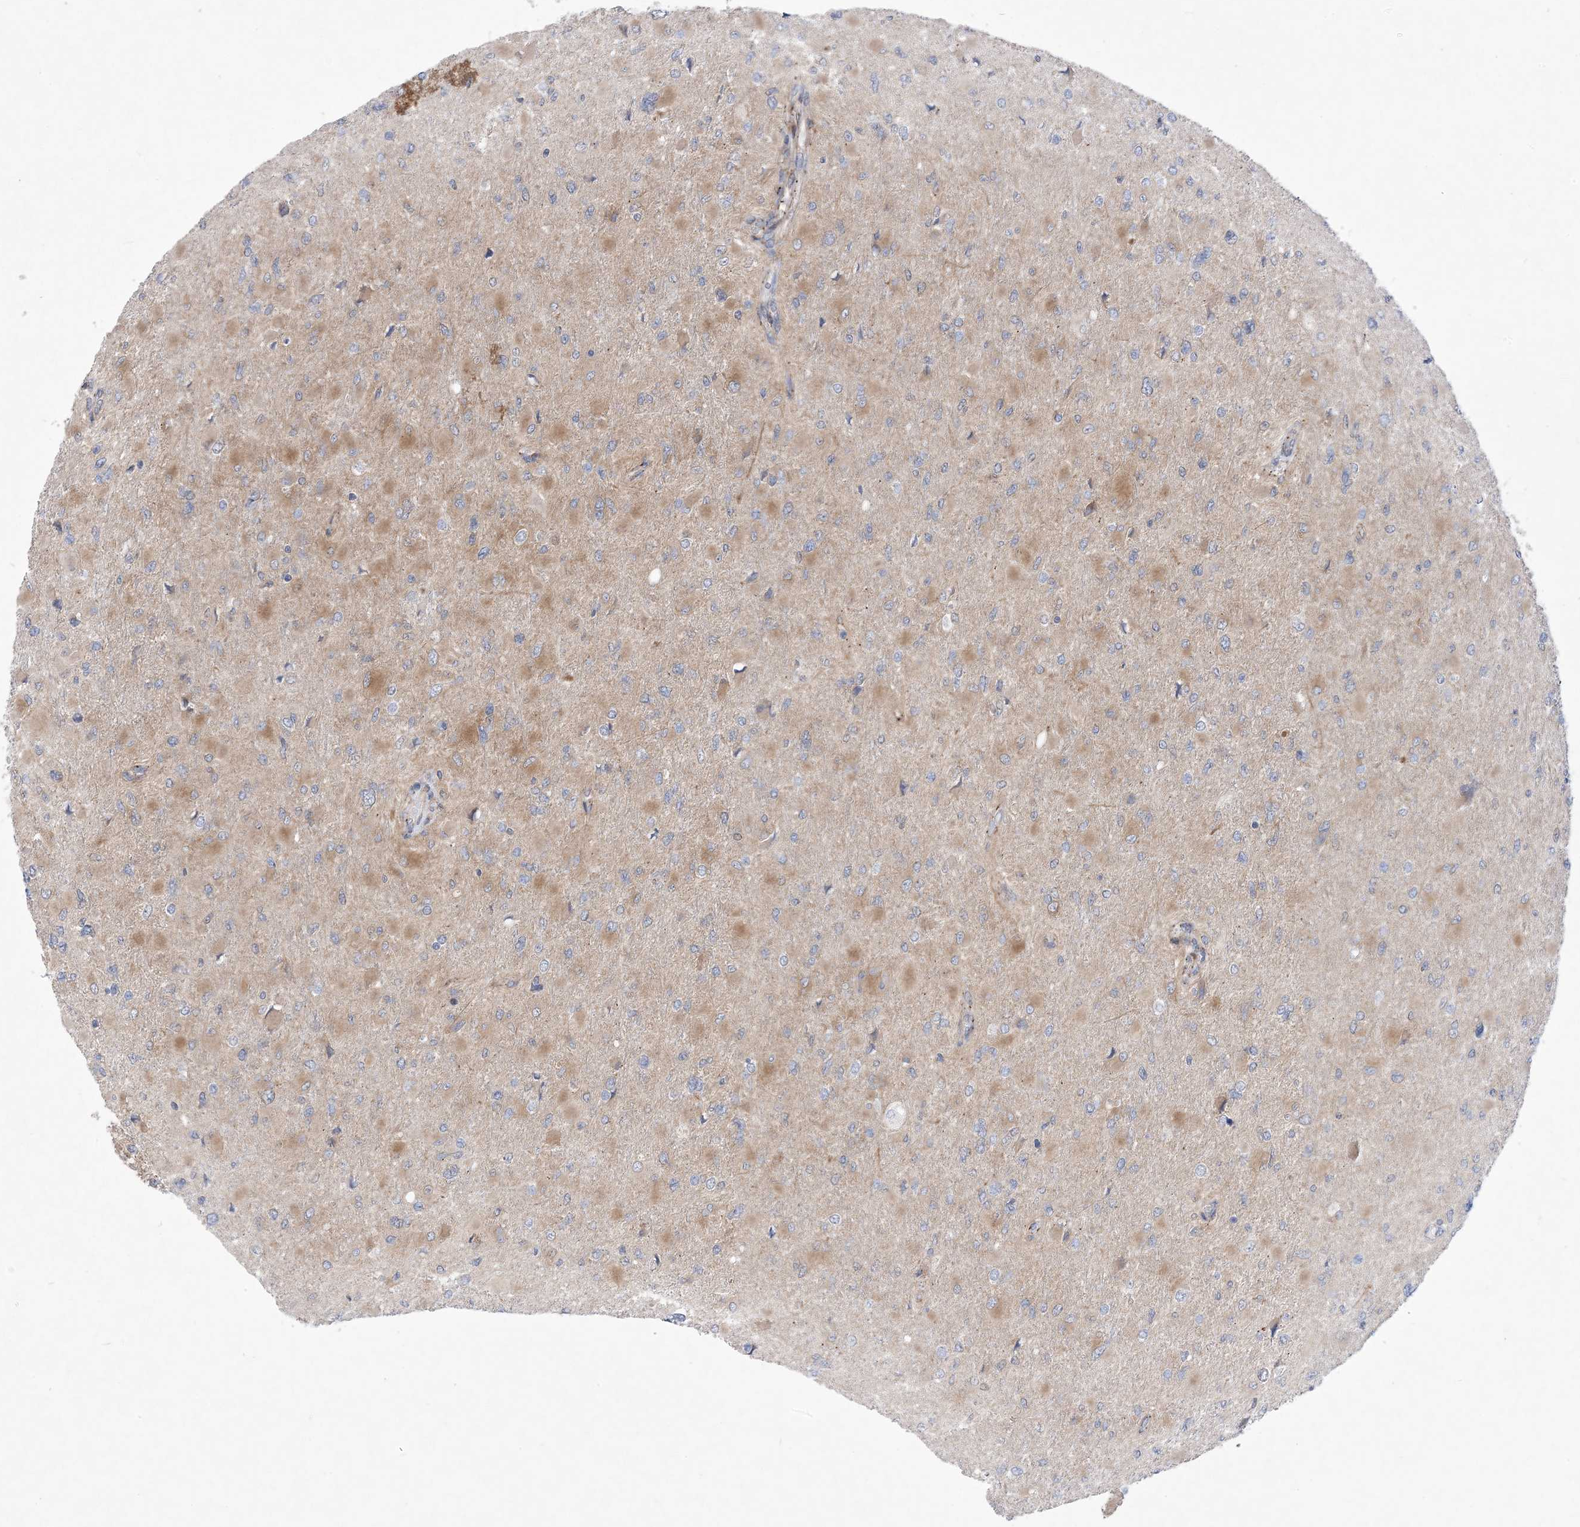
{"staining": {"intensity": "weak", "quantity": "25%-75%", "location": "cytoplasmic/membranous"}, "tissue": "glioma", "cell_type": "Tumor cells", "image_type": "cancer", "snomed": [{"axis": "morphology", "description": "Glioma, malignant, High grade"}, {"axis": "topography", "description": "Cerebral cortex"}], "caption": "A histopathology image of human malignant high-grade glioma stained for a protein demonstrates weak cytoplasmic/membranous brown staining in tumor cells. (Stains: DAB (3,3'-diaminobenzidine) in brown, nuclei in blue, Microscopy: brightfield microscopy at high magnification).", "gene": "EHBP1", "patient": {"sex": "female", "age": 36}}